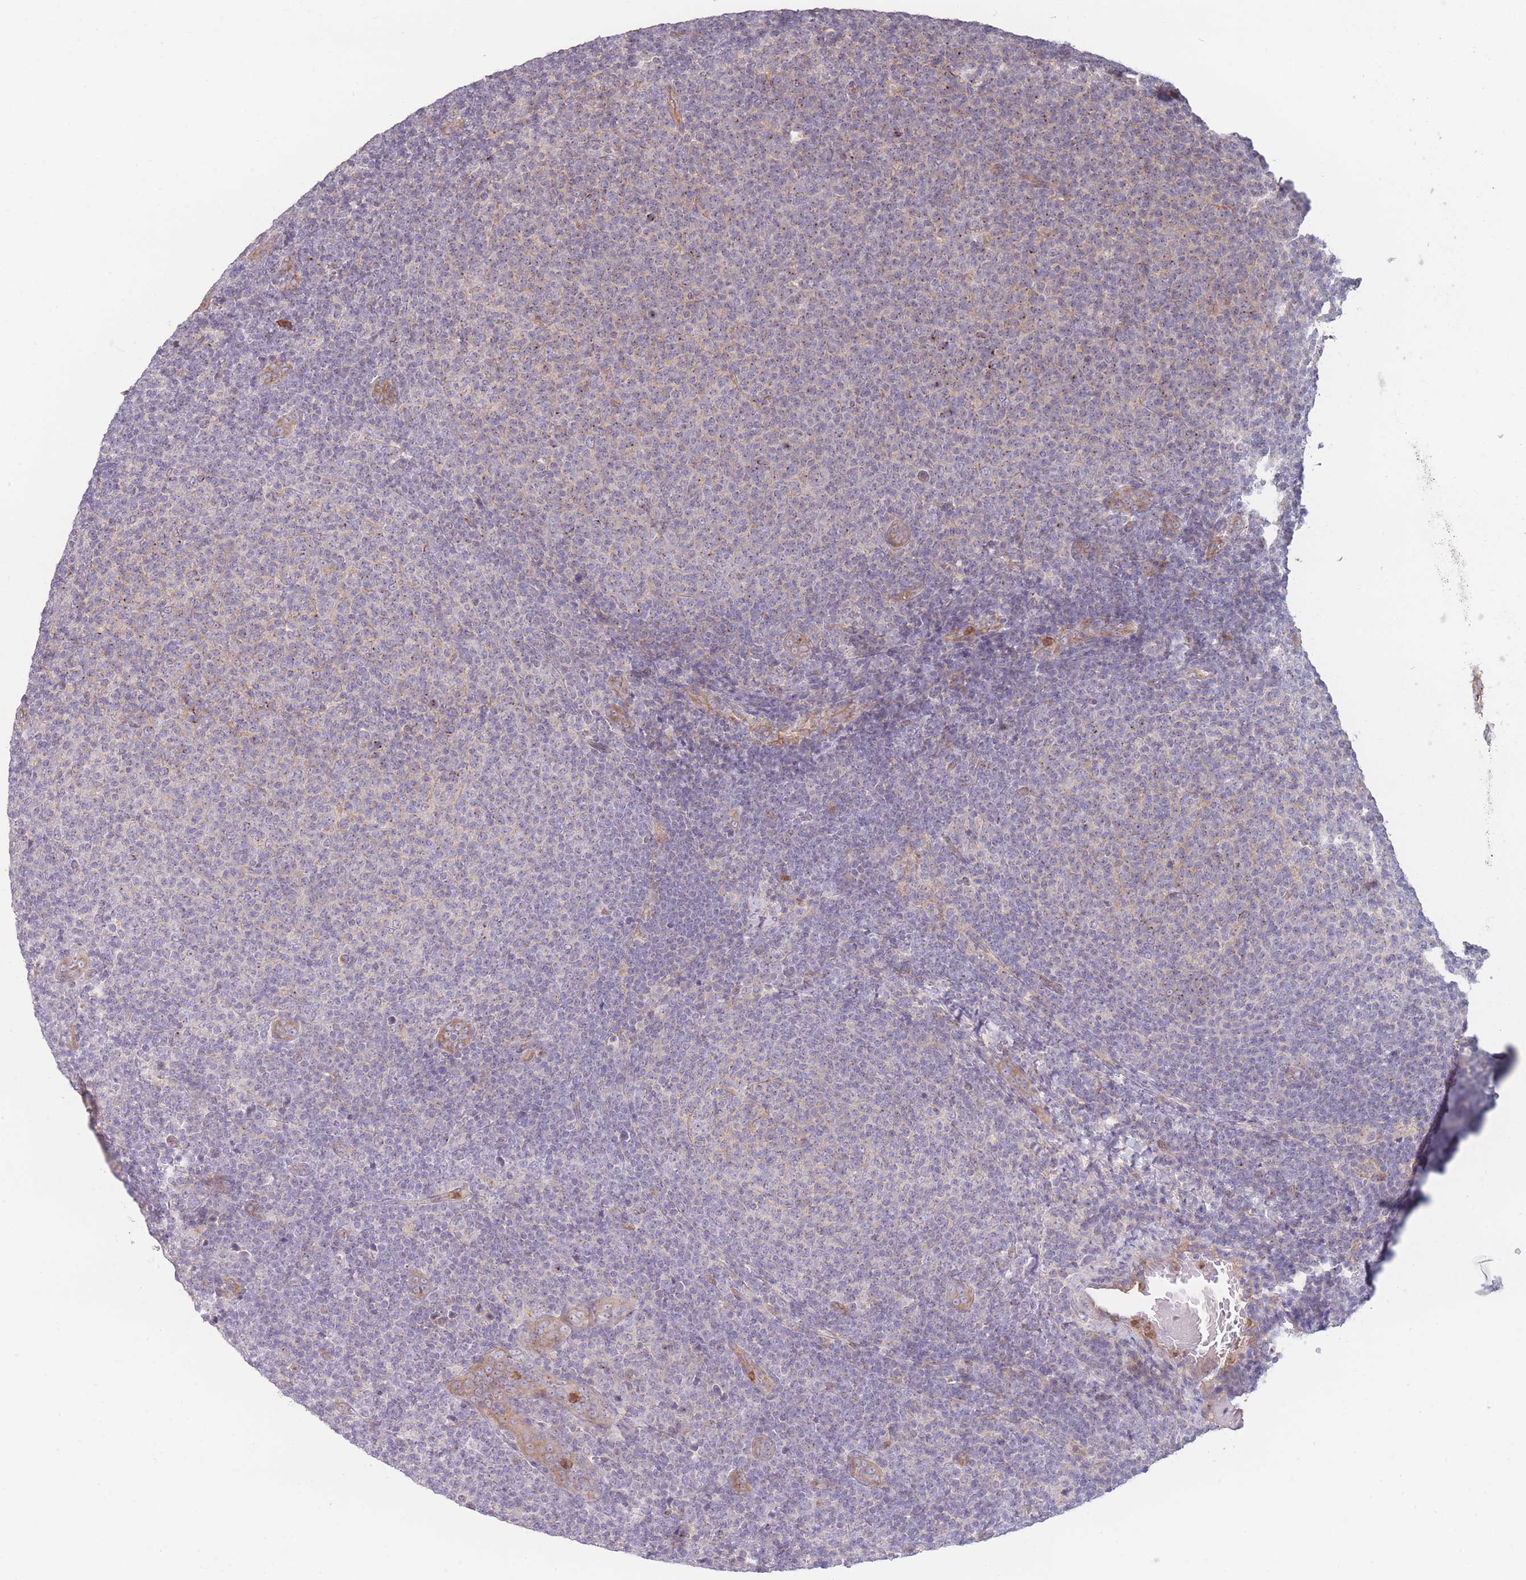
{"staining": {"intensity": "negative", "quantity": "none", "location": "none"}, "tissue": "lymphoma", "cell_type": "Tumor cells", "image_type": "cancer", "snomed": [{"axis": "morphology", "description": "Malignant lymphoma, non-Hodgkin's type, Low grade"}, {"axis": "topography", "description": "Lymph node"}], "caption": "A high-resolution histopathology image shows immunohistochemistry (IHC) staining of lymphoma, which displays no significant expression in tumor cells.", "gene": "STEAP3", "patient": {"sex": "male", "age": 66}}